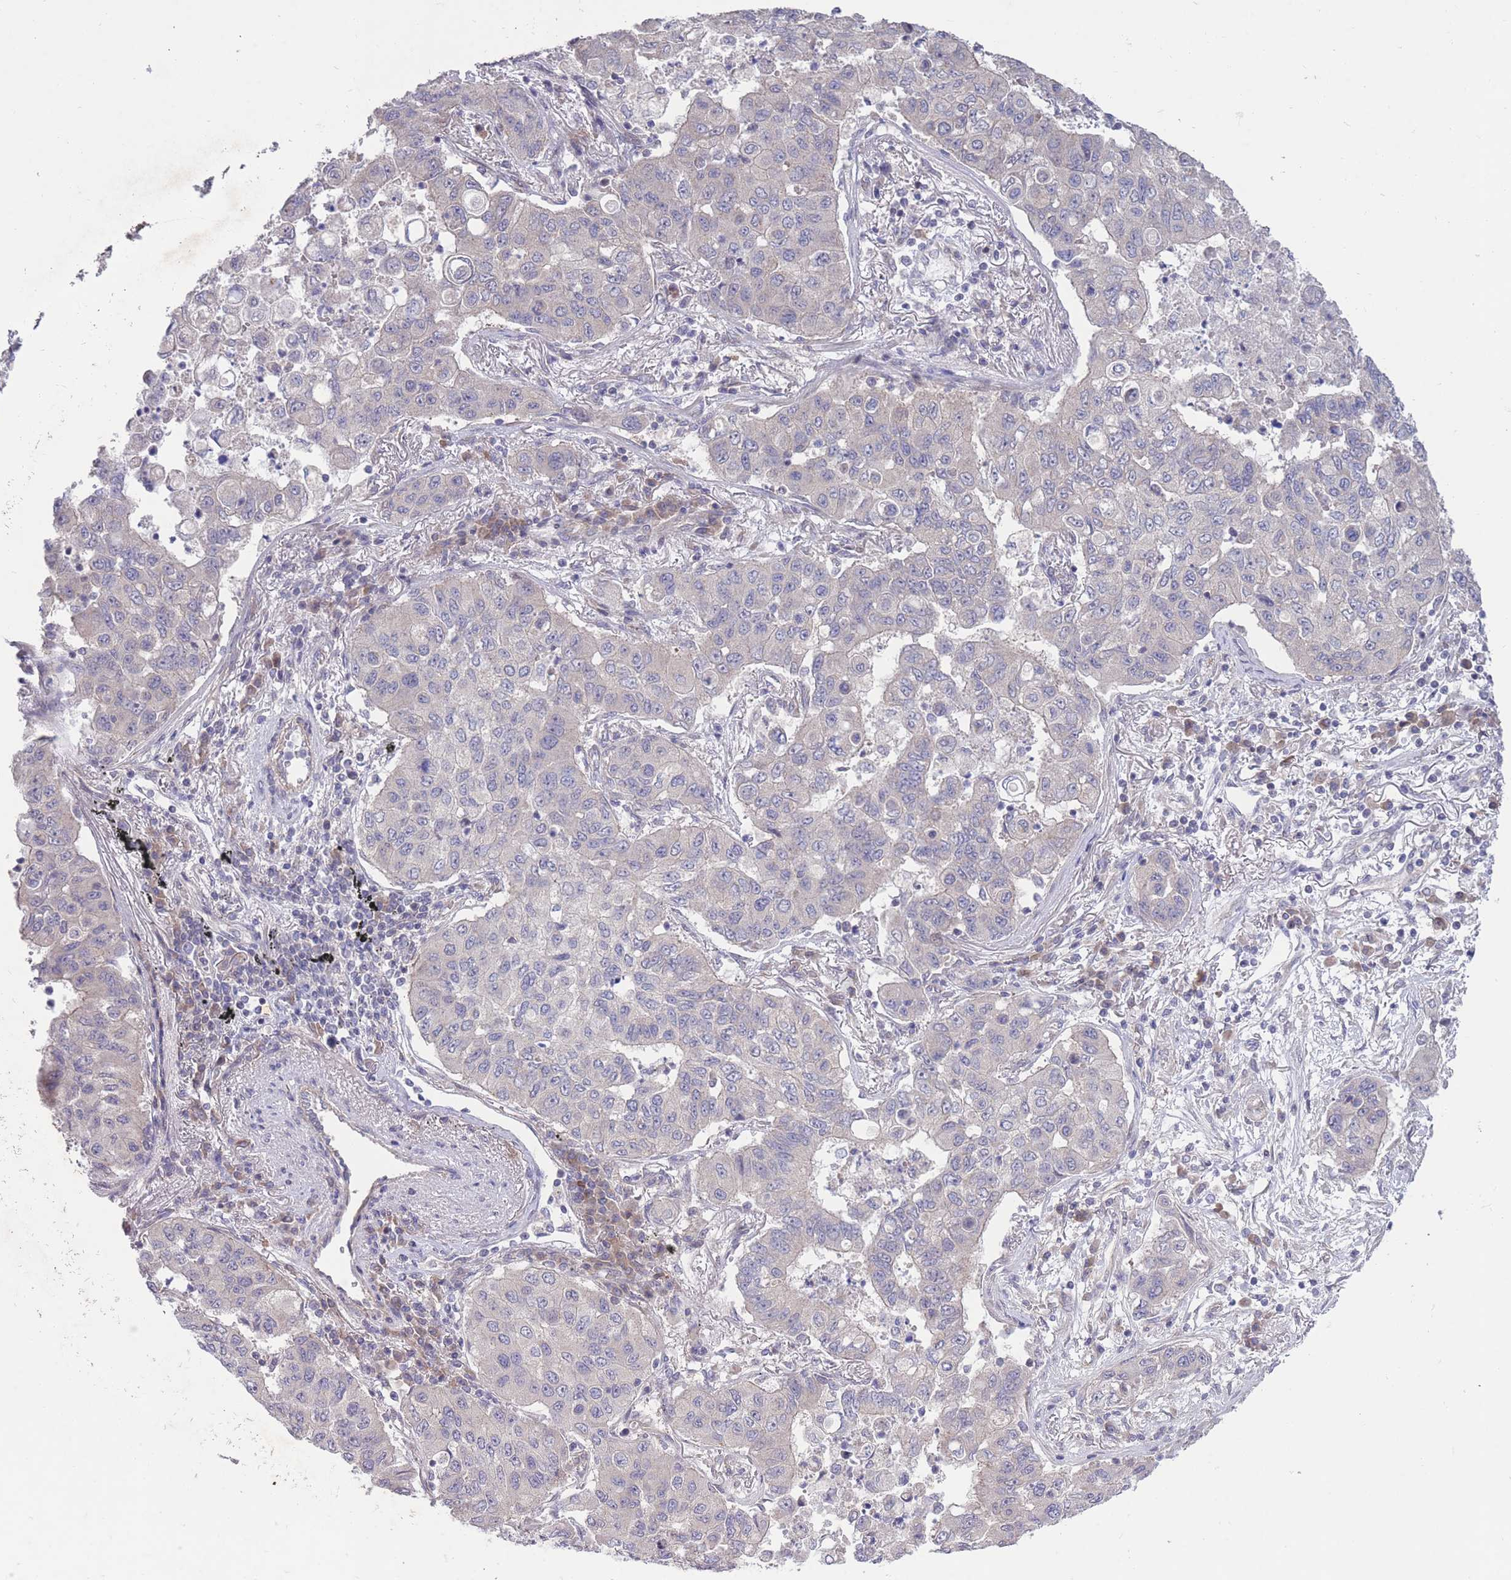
{"staining": {"intensity": "negative", "quantity": "none", "location": "none"}, "tissue": "lung cancer", "cell_type": "Tumor cells", "image_type": "cancer", "snomed": [{"axis": "morphology", "description": "Squamous cell carcinoma, NOS"}, {"axis": "topography", "description": "Lung"}], "caption": "Immunohistochemistry (IHC) of human squamous cell carcinoma (lung) shows no positivity in tumor cells.", "gene": "RIC8A", "patient": {"sex": "male", "age": 74}}